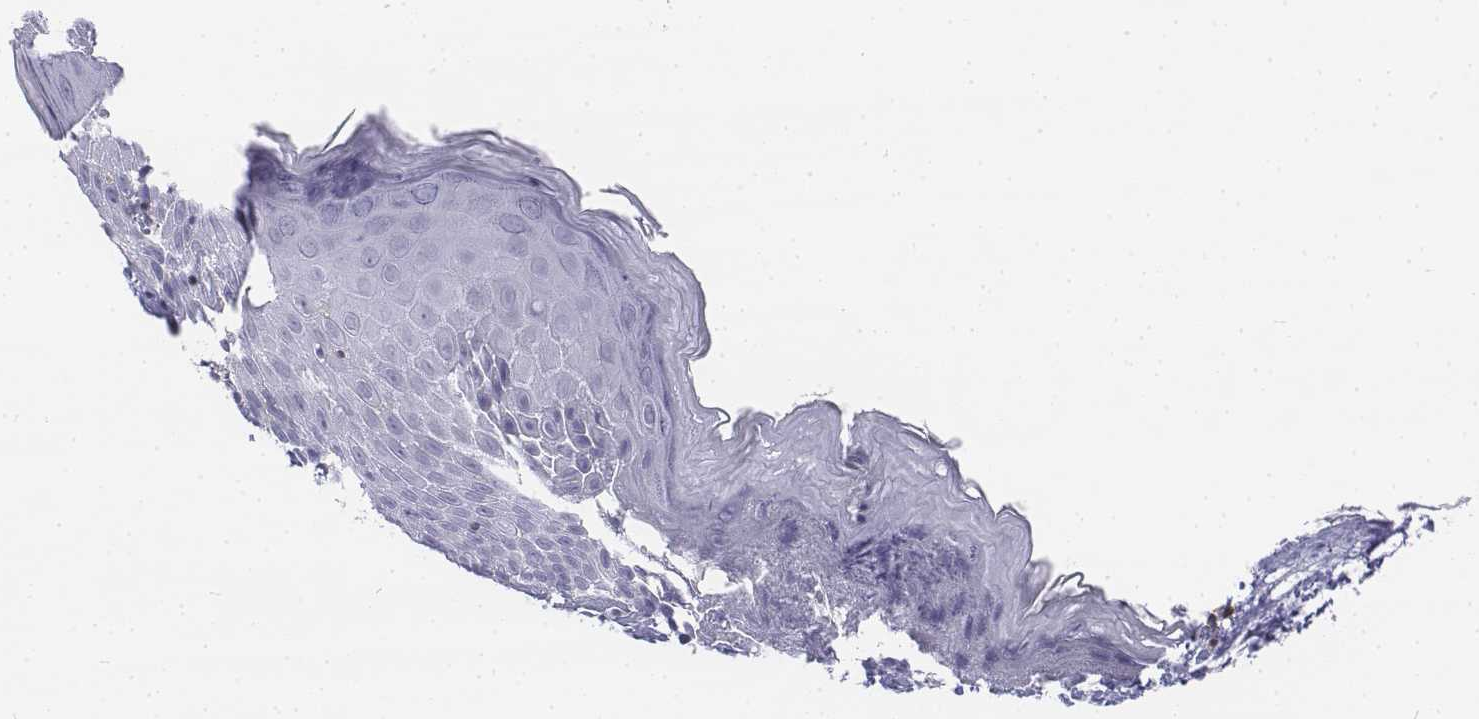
{"staining": {"intensity": "negative", "quantity": "none", "location": "none"}, "tissue": "skin", "cell_type": "Epidermal cells", "image_type": "normal", "snomed": [{"axis": "morphology", "description": "Normal tissue, NOS"}, {"axis": "topography", "description": "Vulva"}], "caption": "The micrograph shows no staining of epidermal cells in benign skin.", "gene": "CD3E", "patient": {"sex": "female", "age": 68}}